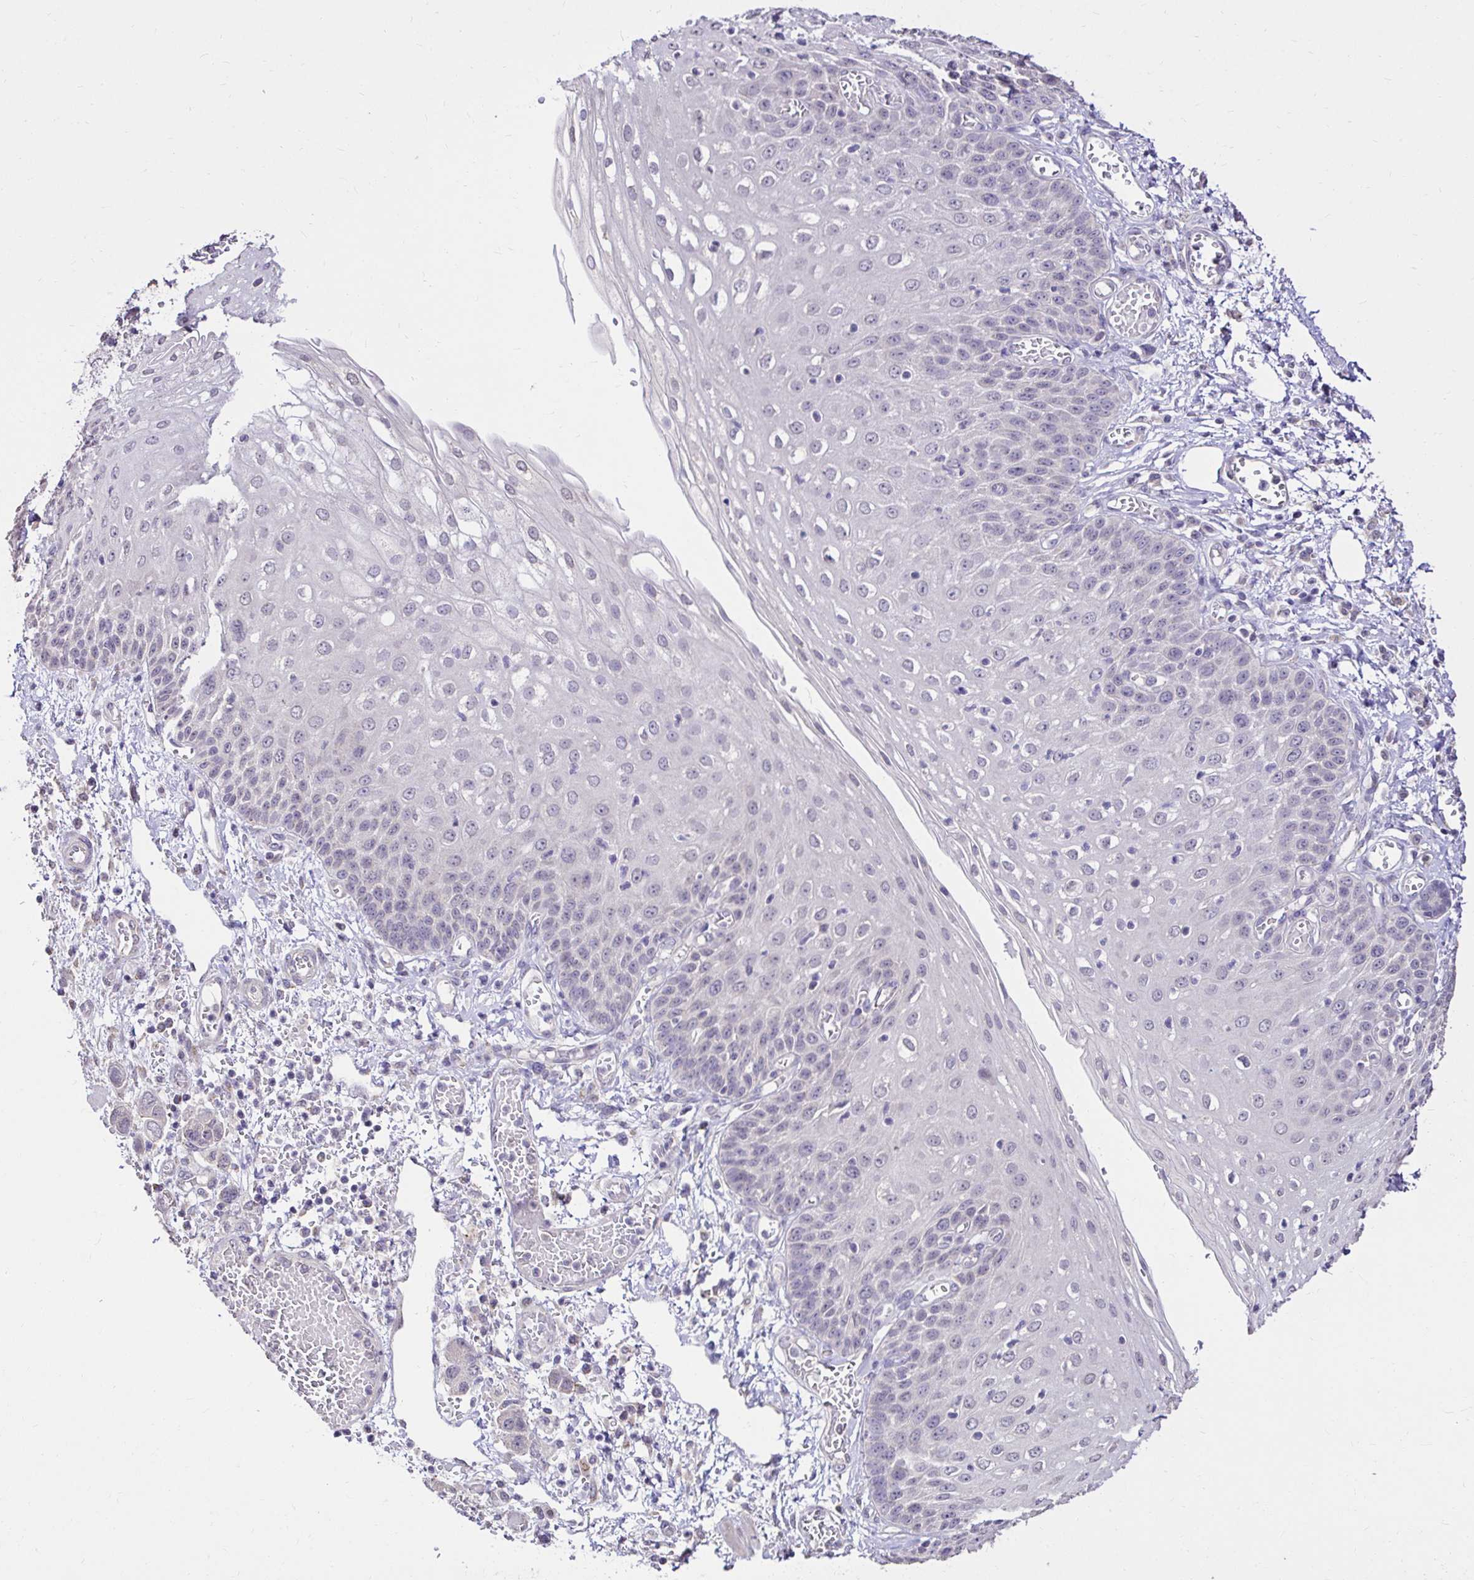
{"staining": {"intensity": "negative", "quantity": "none", "location": "none"}, "tissue": "esophagus", "cell_type": "Squamous epithelial cells", "image_type": "normal", "snomed": [{"axis": "morphology", "description": "Normal tissue, NOS"}, {"axis": "morphology", "description": "Adenocarcinoma, NOS"}, {"axis": "topography", "description": "Esophagus"}], "caption": "High power microscopy image of an immunohistochemistry photomicrograph of benign esophagus, revealing no significant expression in squamous epithelial cells.", "gene": "KIAA1210", "patient": {"sex": "male", "age": 81}}